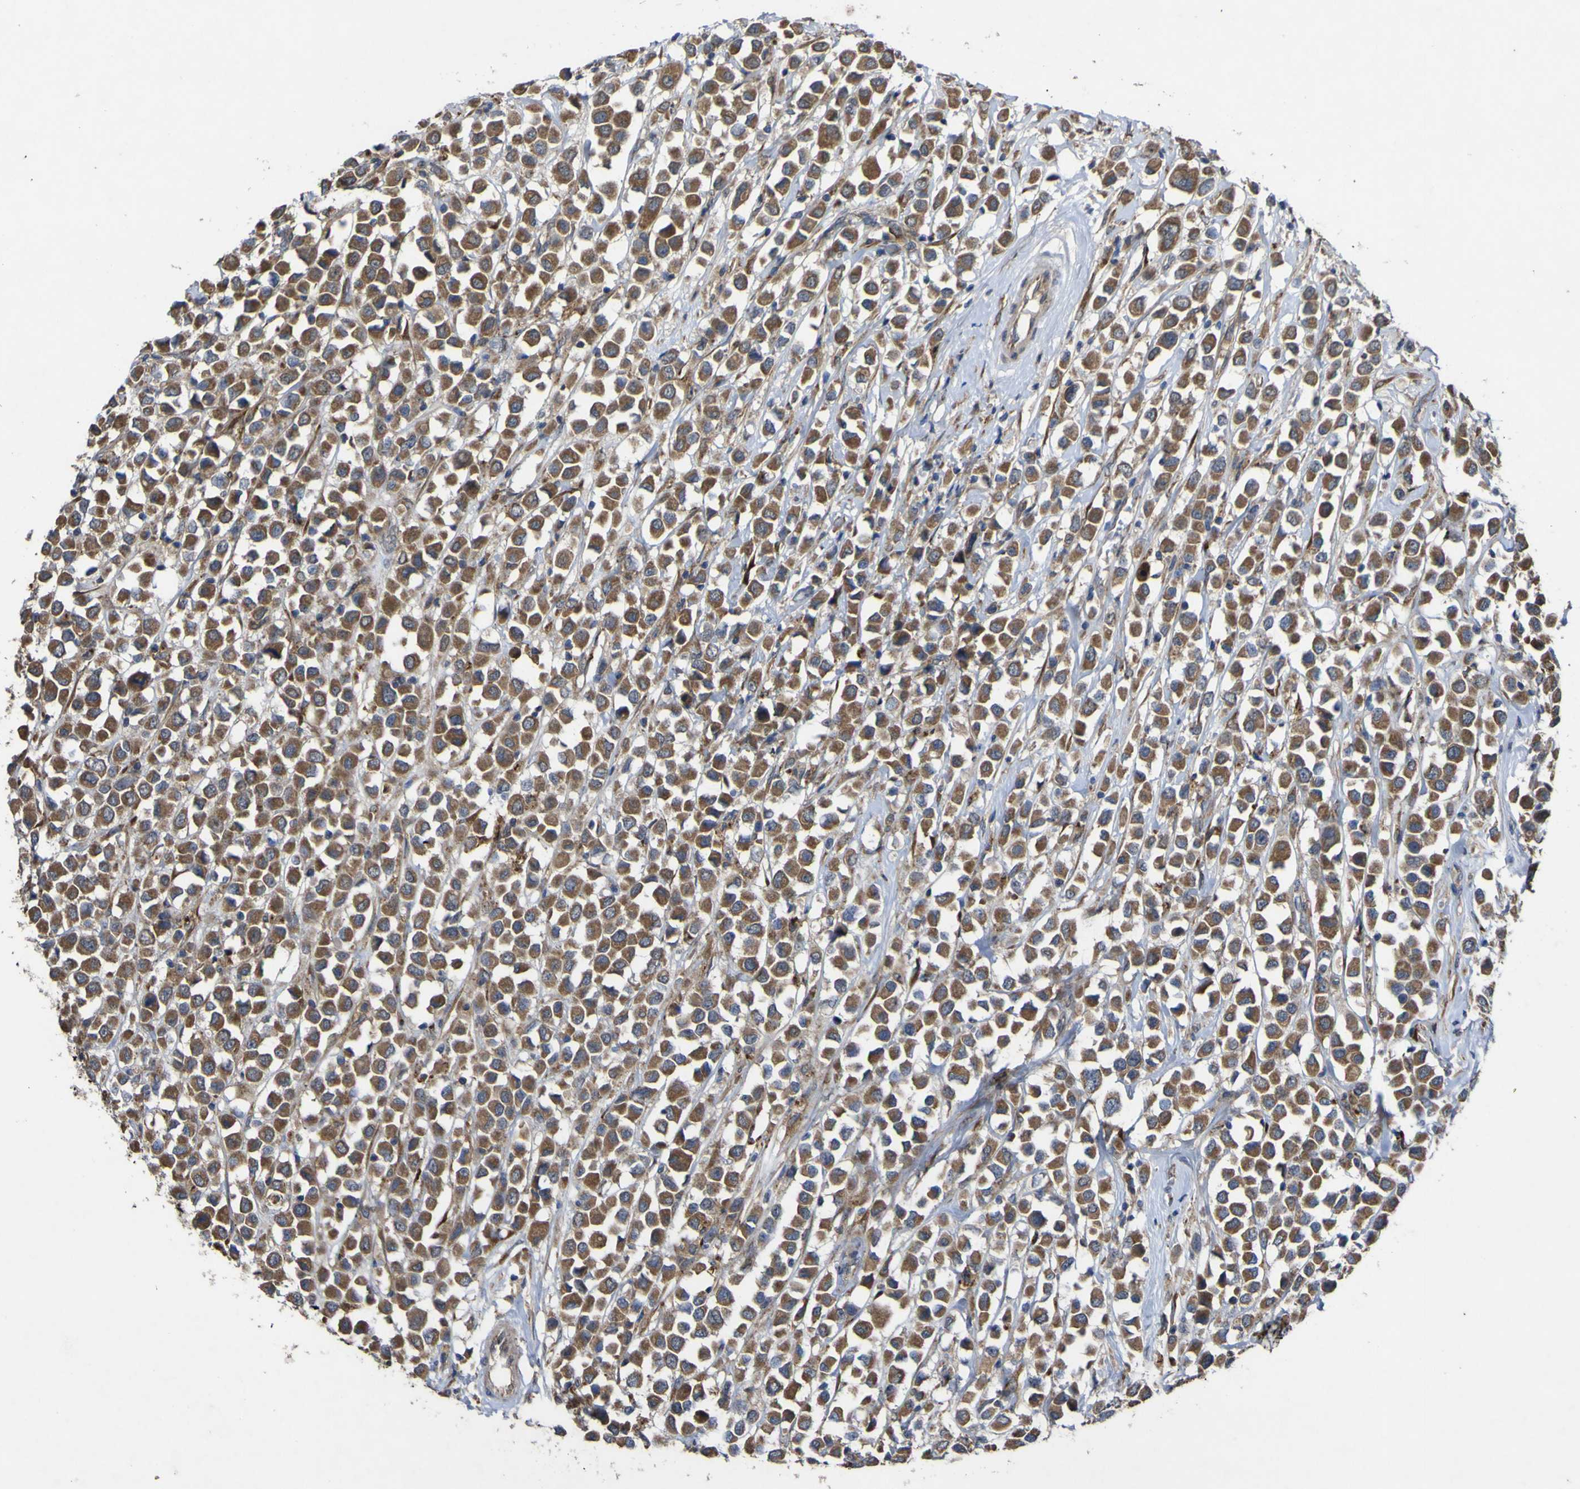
{"staining": {"intensity": "moderate", "quantity": ">75%", "location": "cytoplasmic/membranous"}, "tissue": "breast cancer", "cell_type": "Tumor cells", "image_type": "cancer", "snomed": [{"axis": "morphology", "description": "Duct carcinoma"}, {"axis": "topography", "description": "Breast"}], "caption": "Protein expression analysis of human breast cancer (infiltrating ductal carcinoma) reveals moderate cytoplasmic/membranous expression in approximately >75% of tumor cells.", "gene": "IRAK2", "patient": {"sex": "female", "age": 61}}